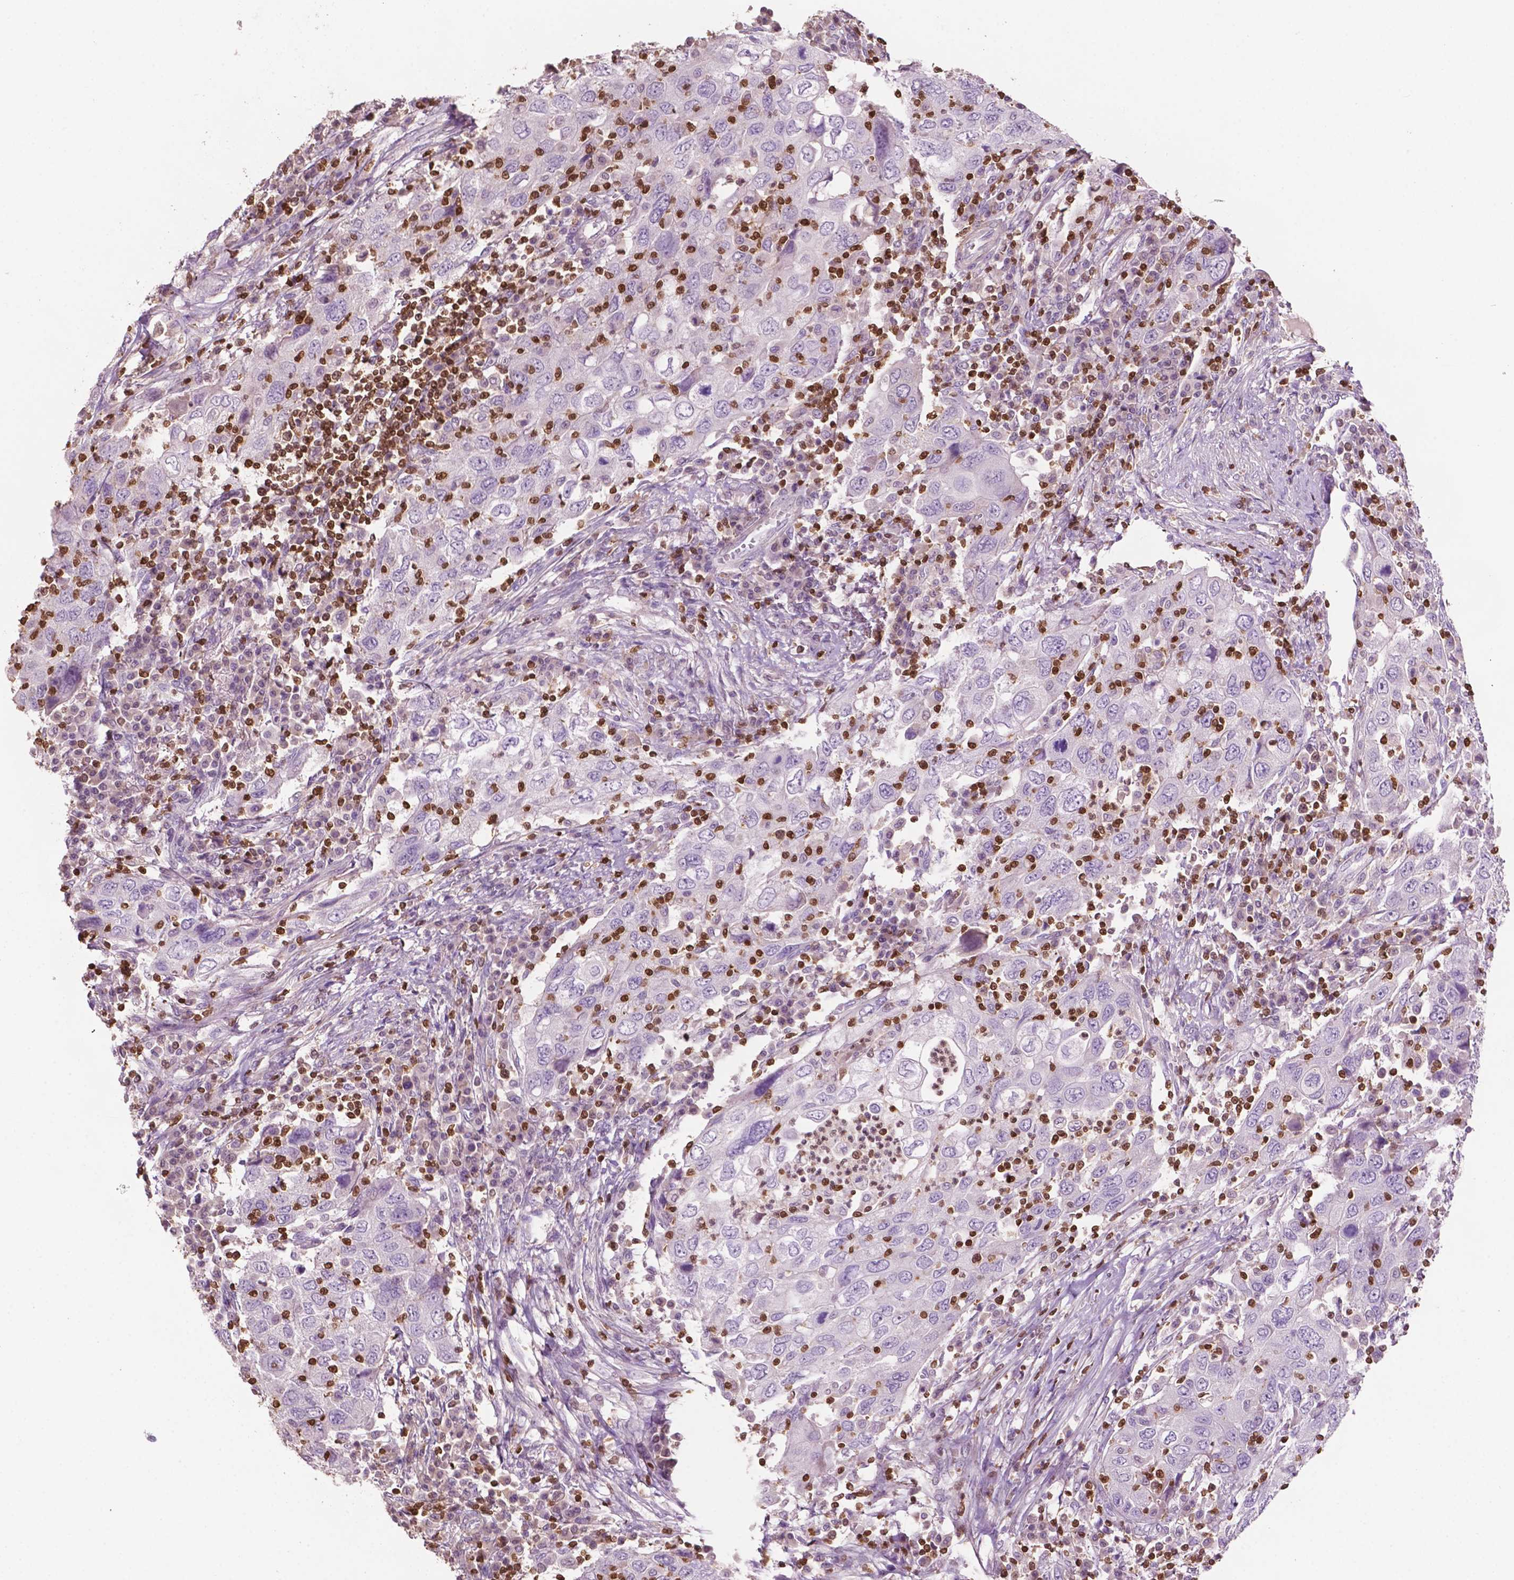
{"staining": {"intensity": "negative", "quantity": "none", "location": "none"}, "tissue": "urothelial cancer", "cell_type": "Tumor cells", "image_type": "cancer", "snomed": [{"axis": "morphology", "description": "Urothelial carcinoma, High grade"}, {"axis": "topography", "description": "Urinary bladder"}], "caption": "Immunohistochemical staining of human high-grade urothelial carcinoma demonstrates no significant staining in tumor cells.", "gene": "TBC1D10C", "patient": {"sex": "male", "age": 76}}